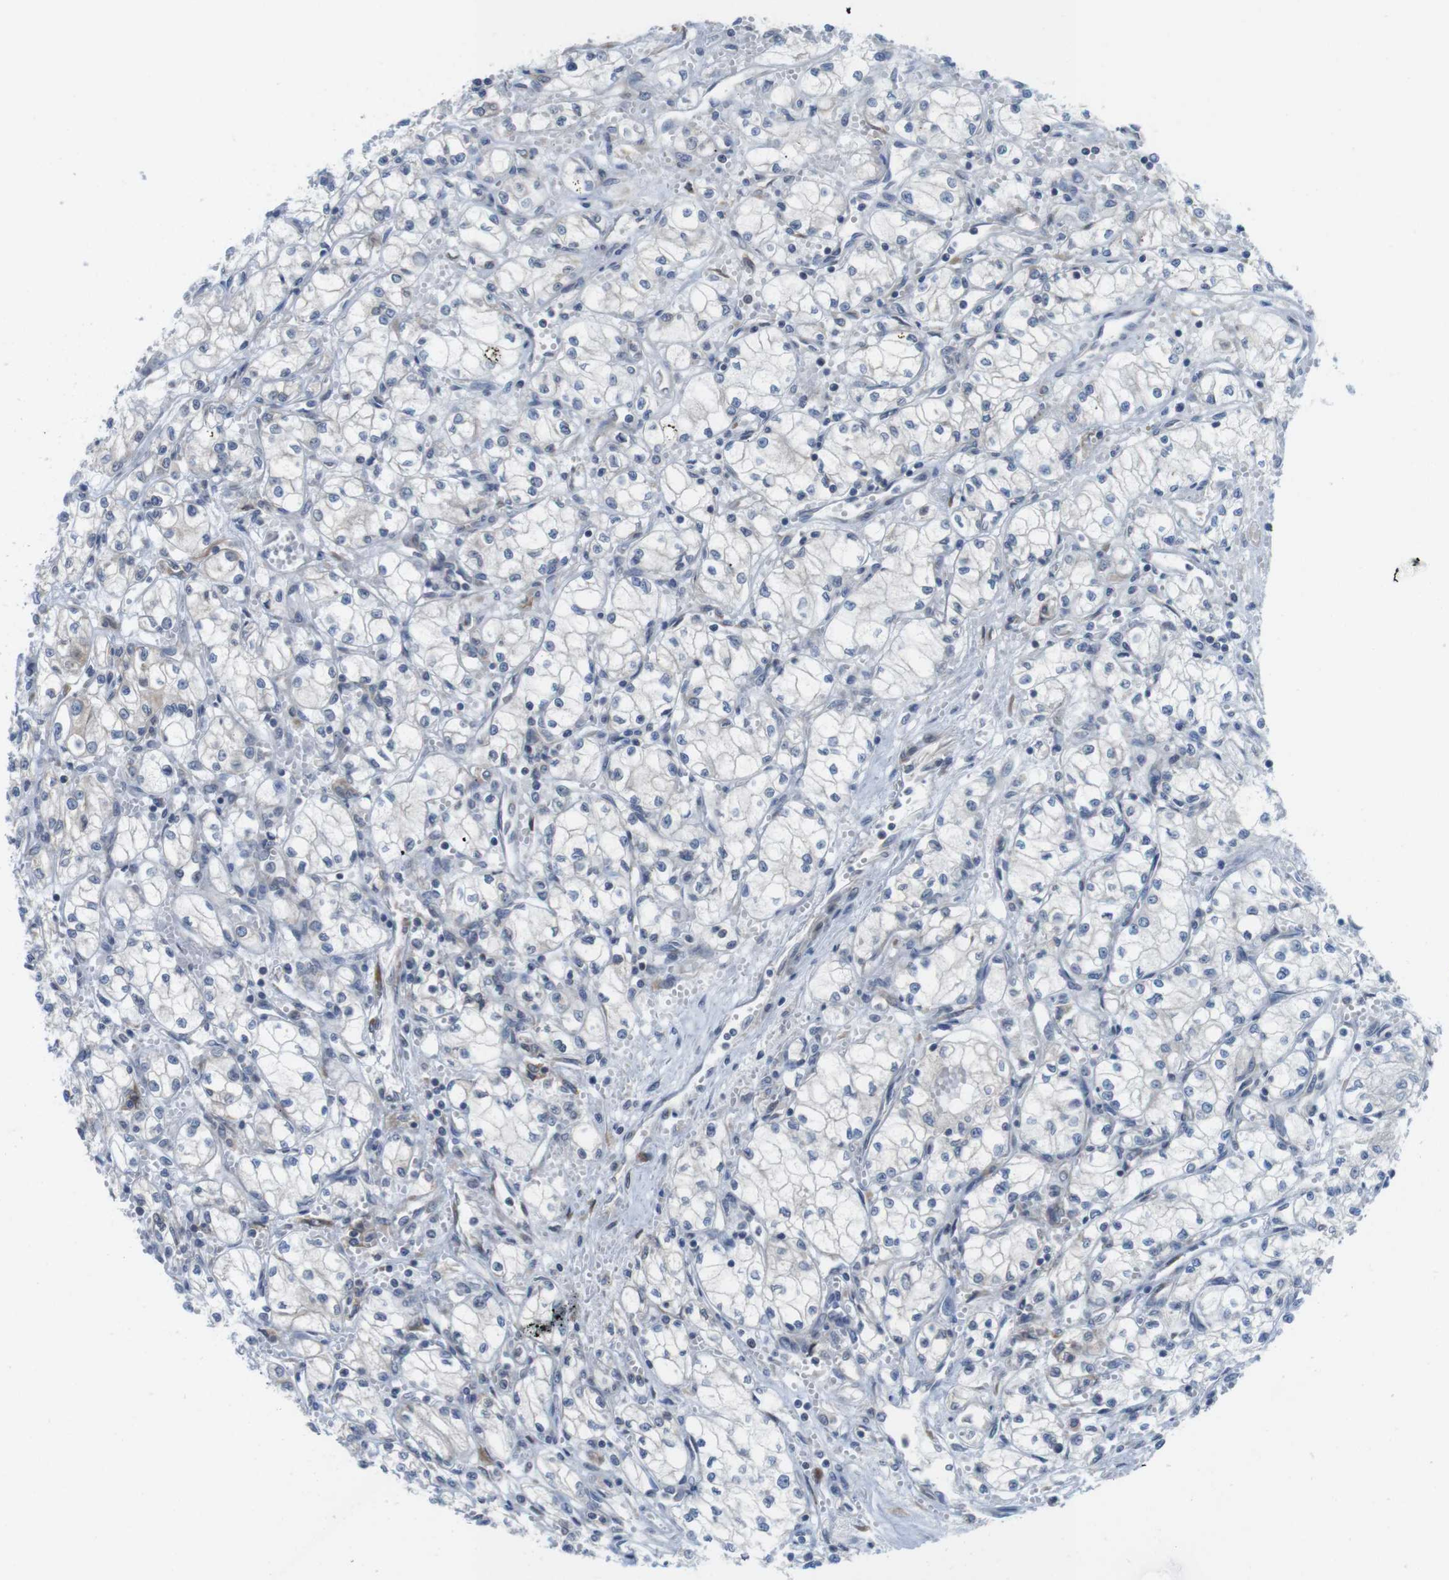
{"staining": {"intensity": "negative", "quantity": "none", "location": "none"}, "tissue": "renal cancer", "cell_type": "Tumor cells", "image_type": "cancer", "snomed": [{"axis": "morphology", "description": "Normal tissue, NOS"}, {"axis": "morphology", "description": "Adenocarcinoma, NOS"}, {"axis": "topography", "description": "Kidney"}], "caption": "High power microscopy image of an immunohistochemistry (IHC) histopathology image of renal cancer, revealing no significant staining in tumor cells.", "gene": "ERGIC3", "patient": {"sex": "male", "age": 59}}